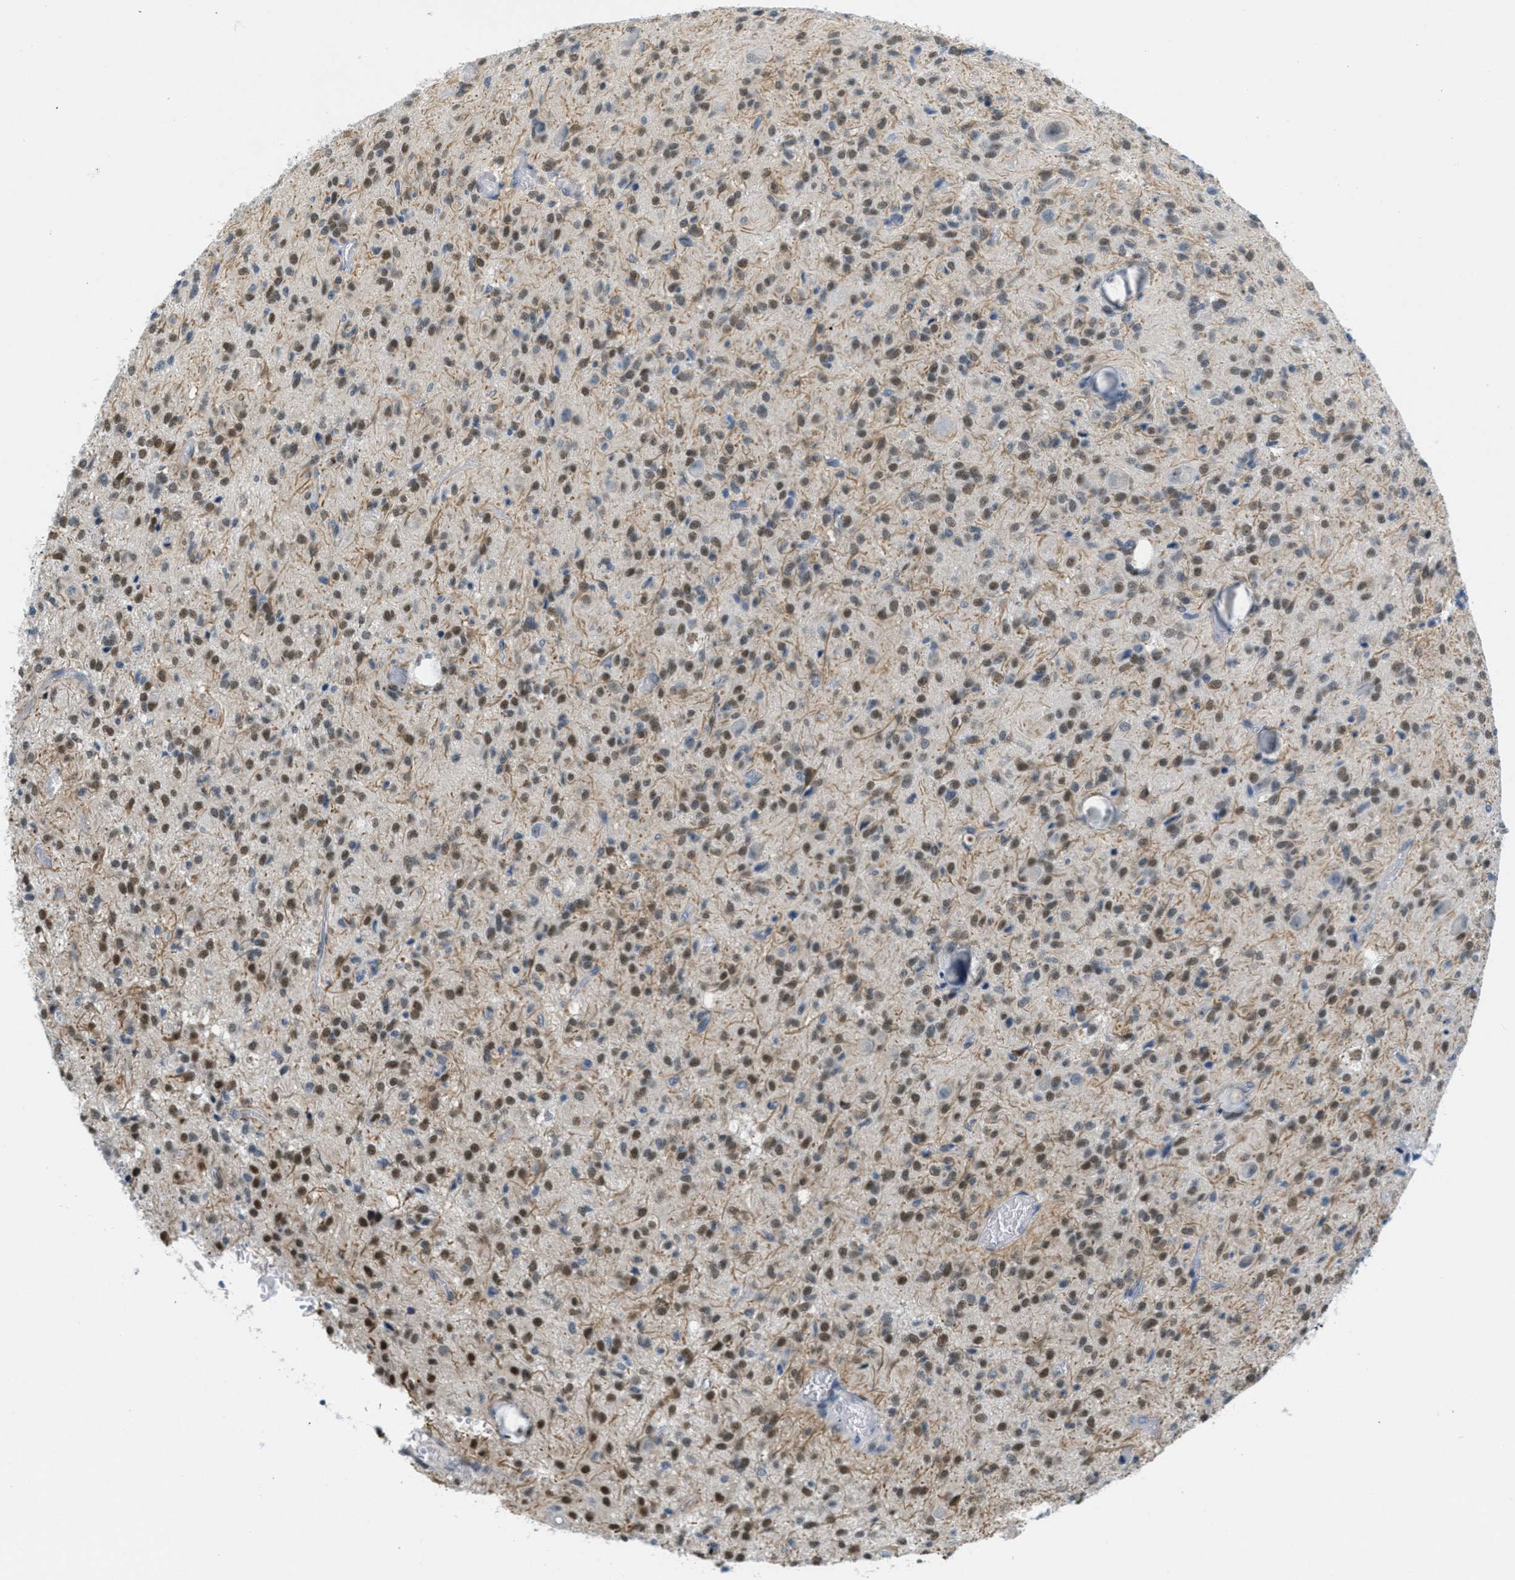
{"staining": {"intensity": "moderate", "quantity": ">75%", "location": "cytoplasmic/membranous,nuclear"}, "tissue": "glioma", "cell_type": "Tumor cells", "image_type": "cancer", "snomed": [{"axis": "morphology", "description": "Glioma, malignant, High grade"}, {"axis": "topography", "description": "Brain"}], "caption": "A brown stain highlights moderate cytoplasmic/membranous and nuclear staining of a protein in glioma tumor cells.", "gene": "HS3ST2", "patient": {"sex": "female", "age": 59}}